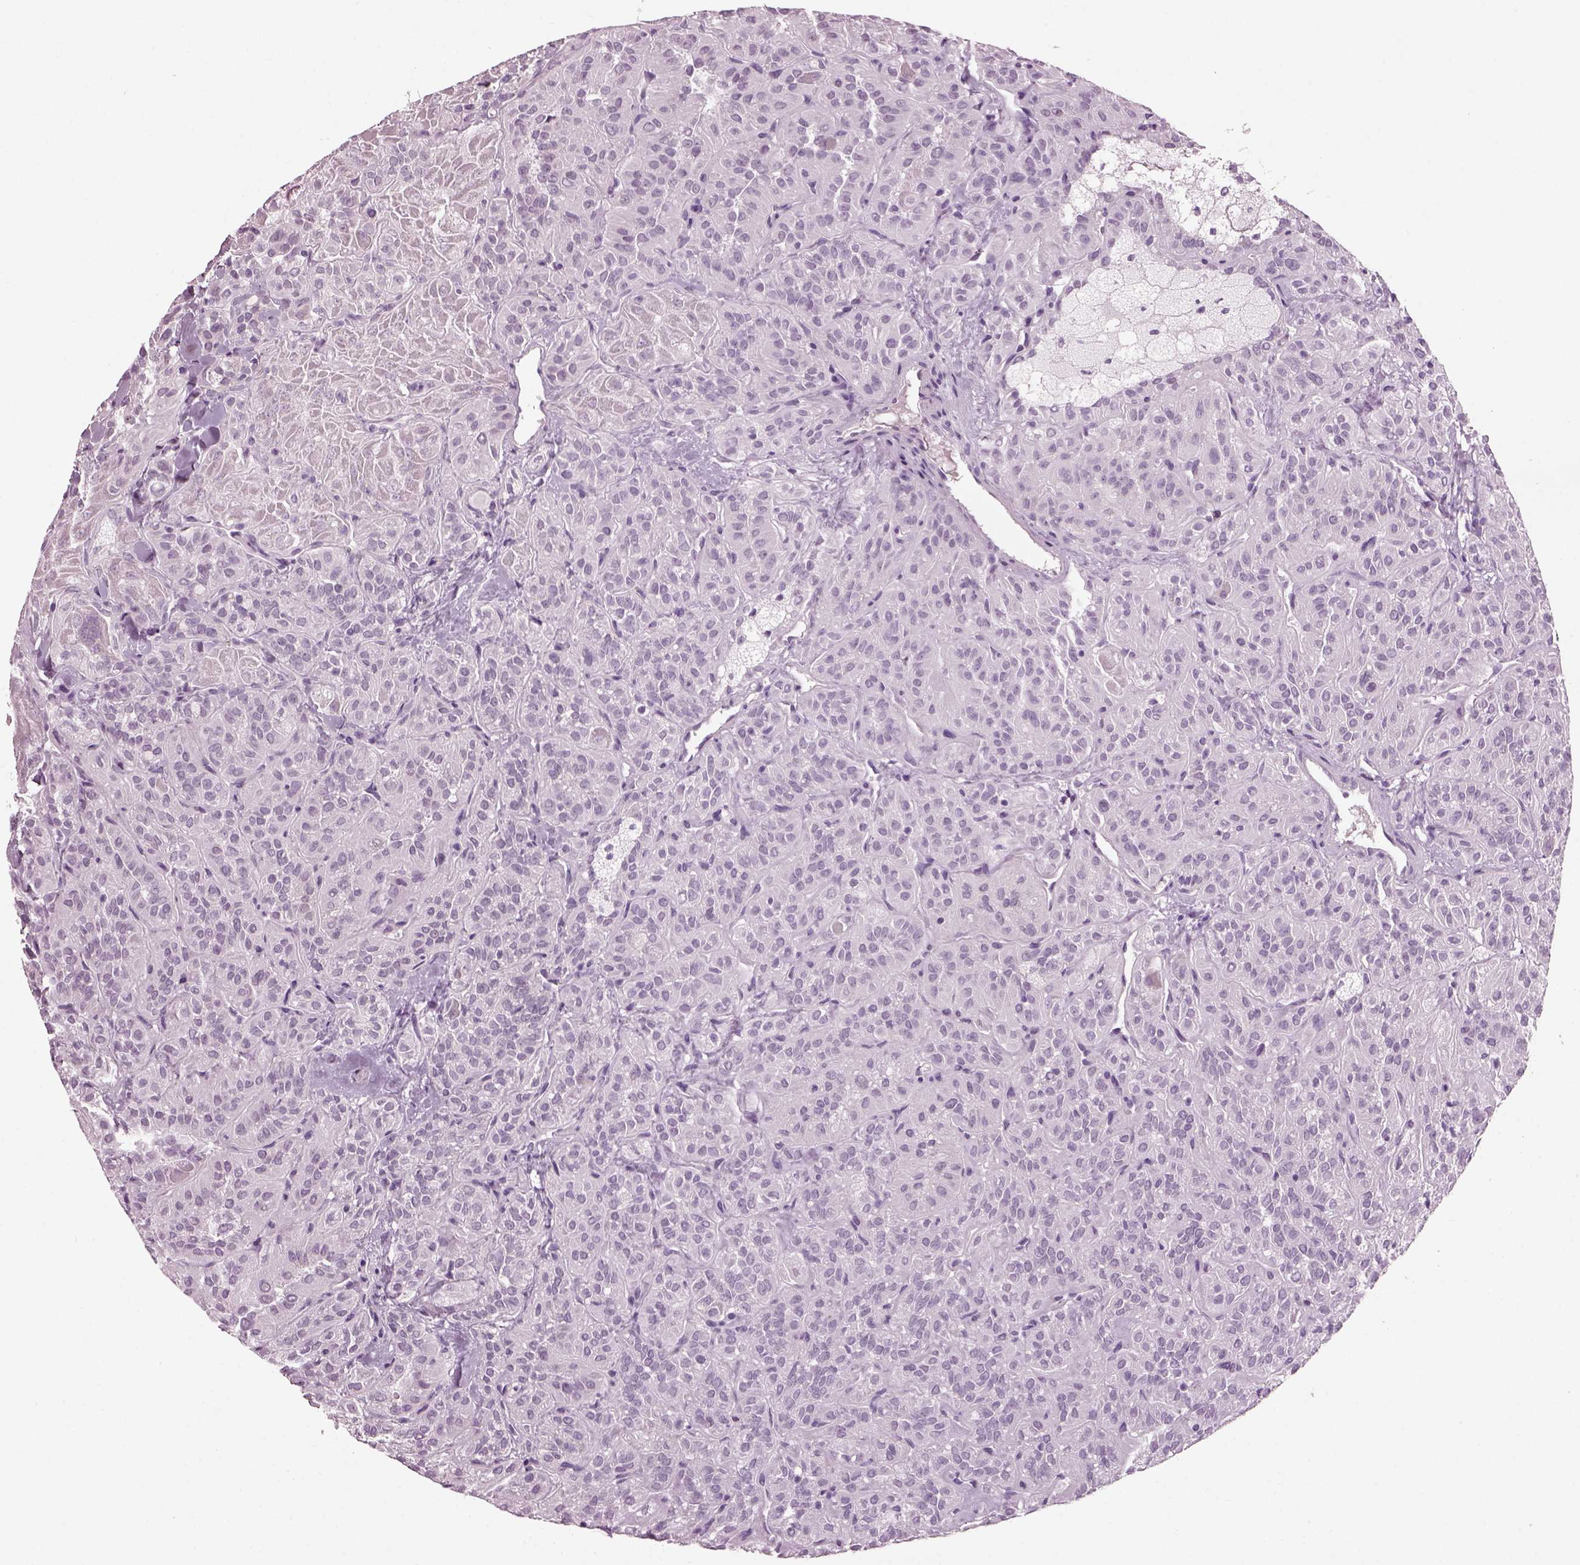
{"staining": {"intensity": "negative", "quantity": "none", "location": "none"}, "tissue": "thyroid cancer", "cell_type": "Tumor cells", "image_type": "cancer", "snomed": [{"axis": "morphology", "description": "Papillary adenocarcinoma, NOS"}, {"axis": "topography", "description": "Thyroid gland"}], "caption": "Tumor cells show no significant staining in thyroid cancer (papillary adenocarcinoma).", "gene": "PRR9", "patient": {"sex": "female", "age": 45}}